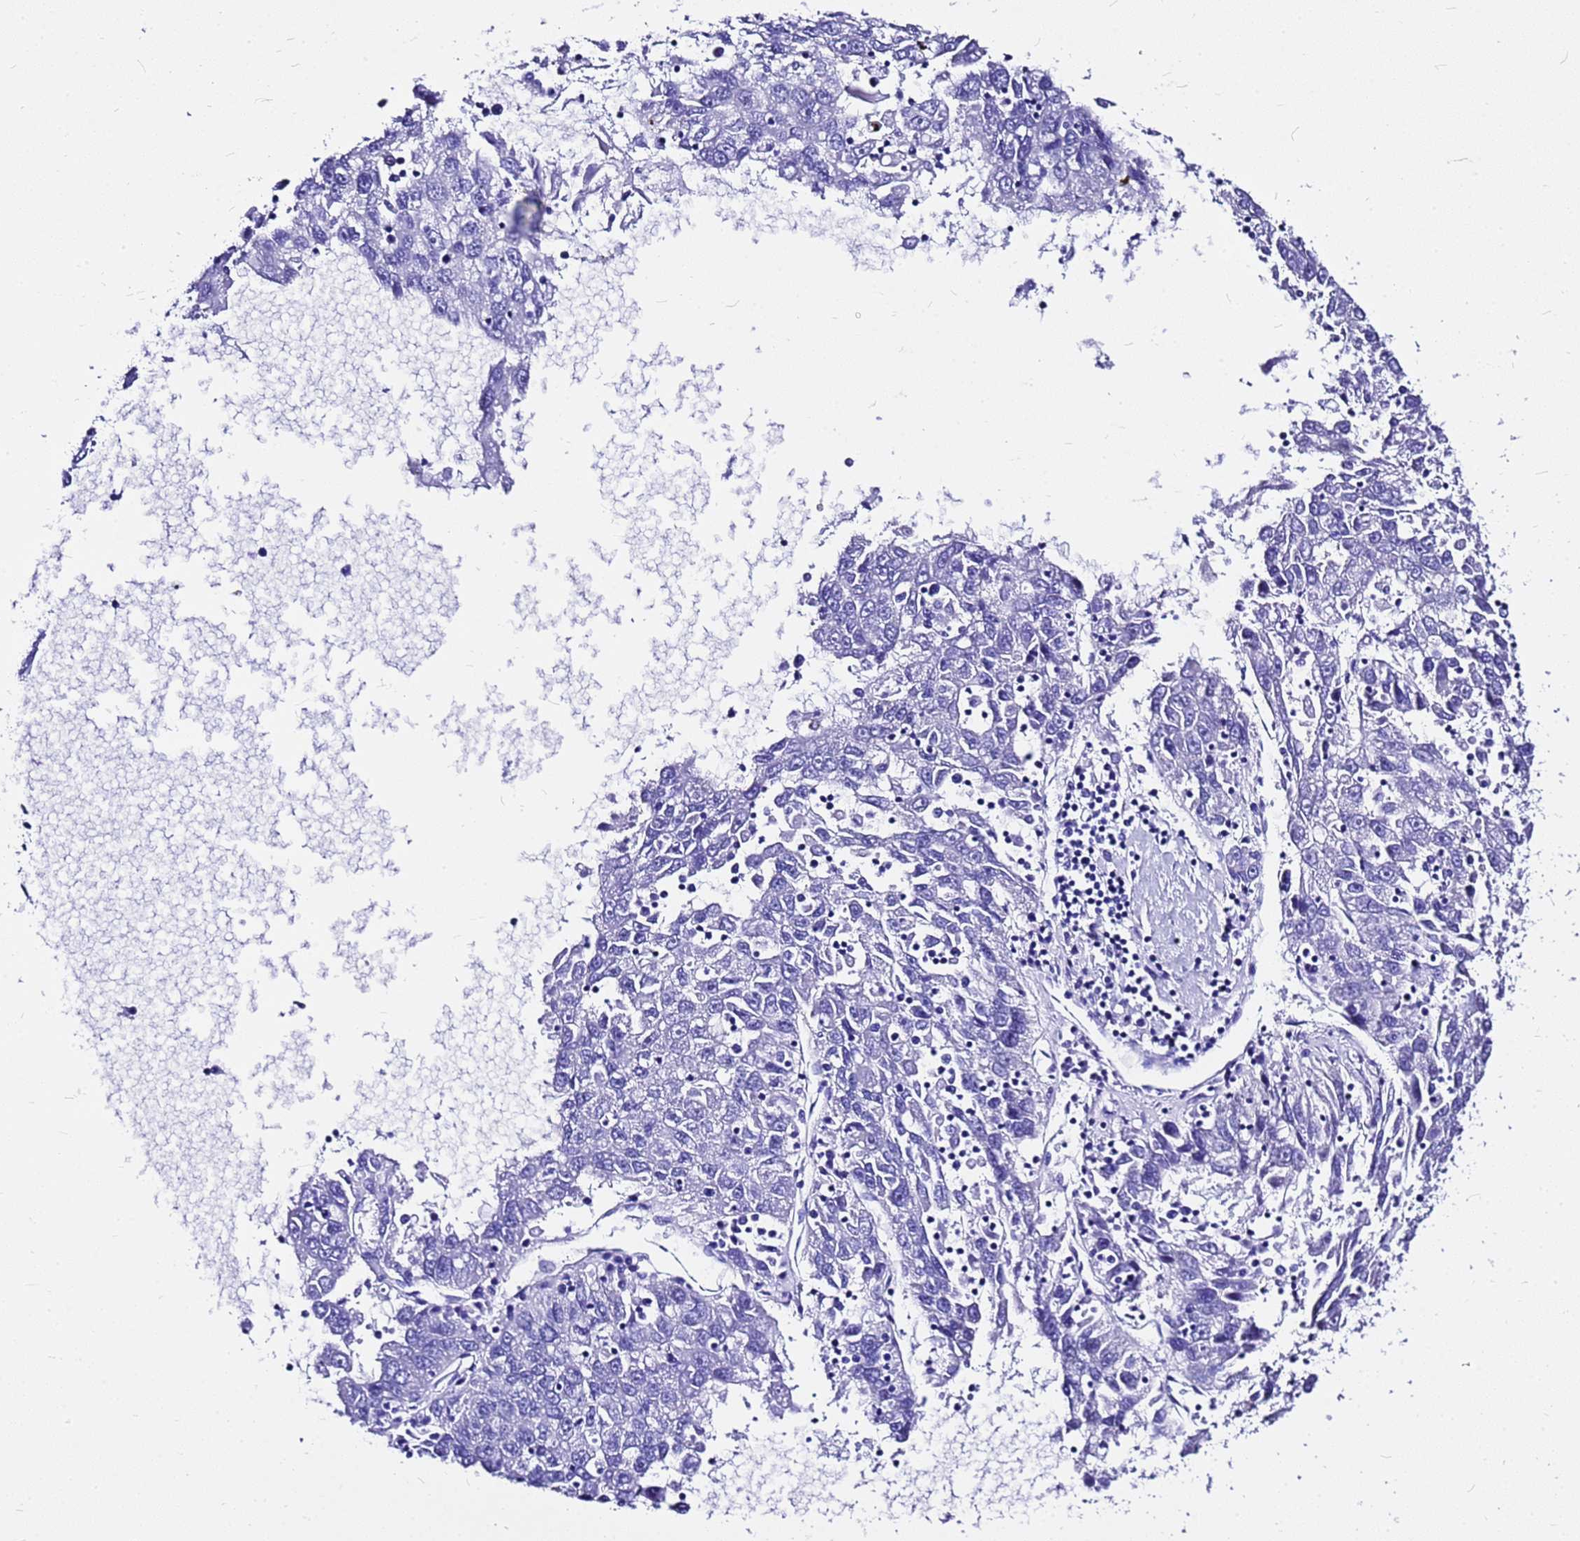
{"staining": {"intensity": "negative", "quantity": "none", "location": "none"}, "tissue": "liver cancer", "cell_type": "Tumor cells", "image_type": "cancer", "snomed": [{"axis": "morphology", "description": "Carcinoma, Hepatocellular, NOS"}, {"axis": "topography", "description": "Liver"}], "caption": "IHC photomicrograph of neoplastic tissue: human liver hepatocellular carcinoma stained with DAB (3,3'-diaminobenzidine) demonstrates no significant protein staining in tumor cells.", "gene": "HERC4", "patient": {"sex": "male", "age": 49}}